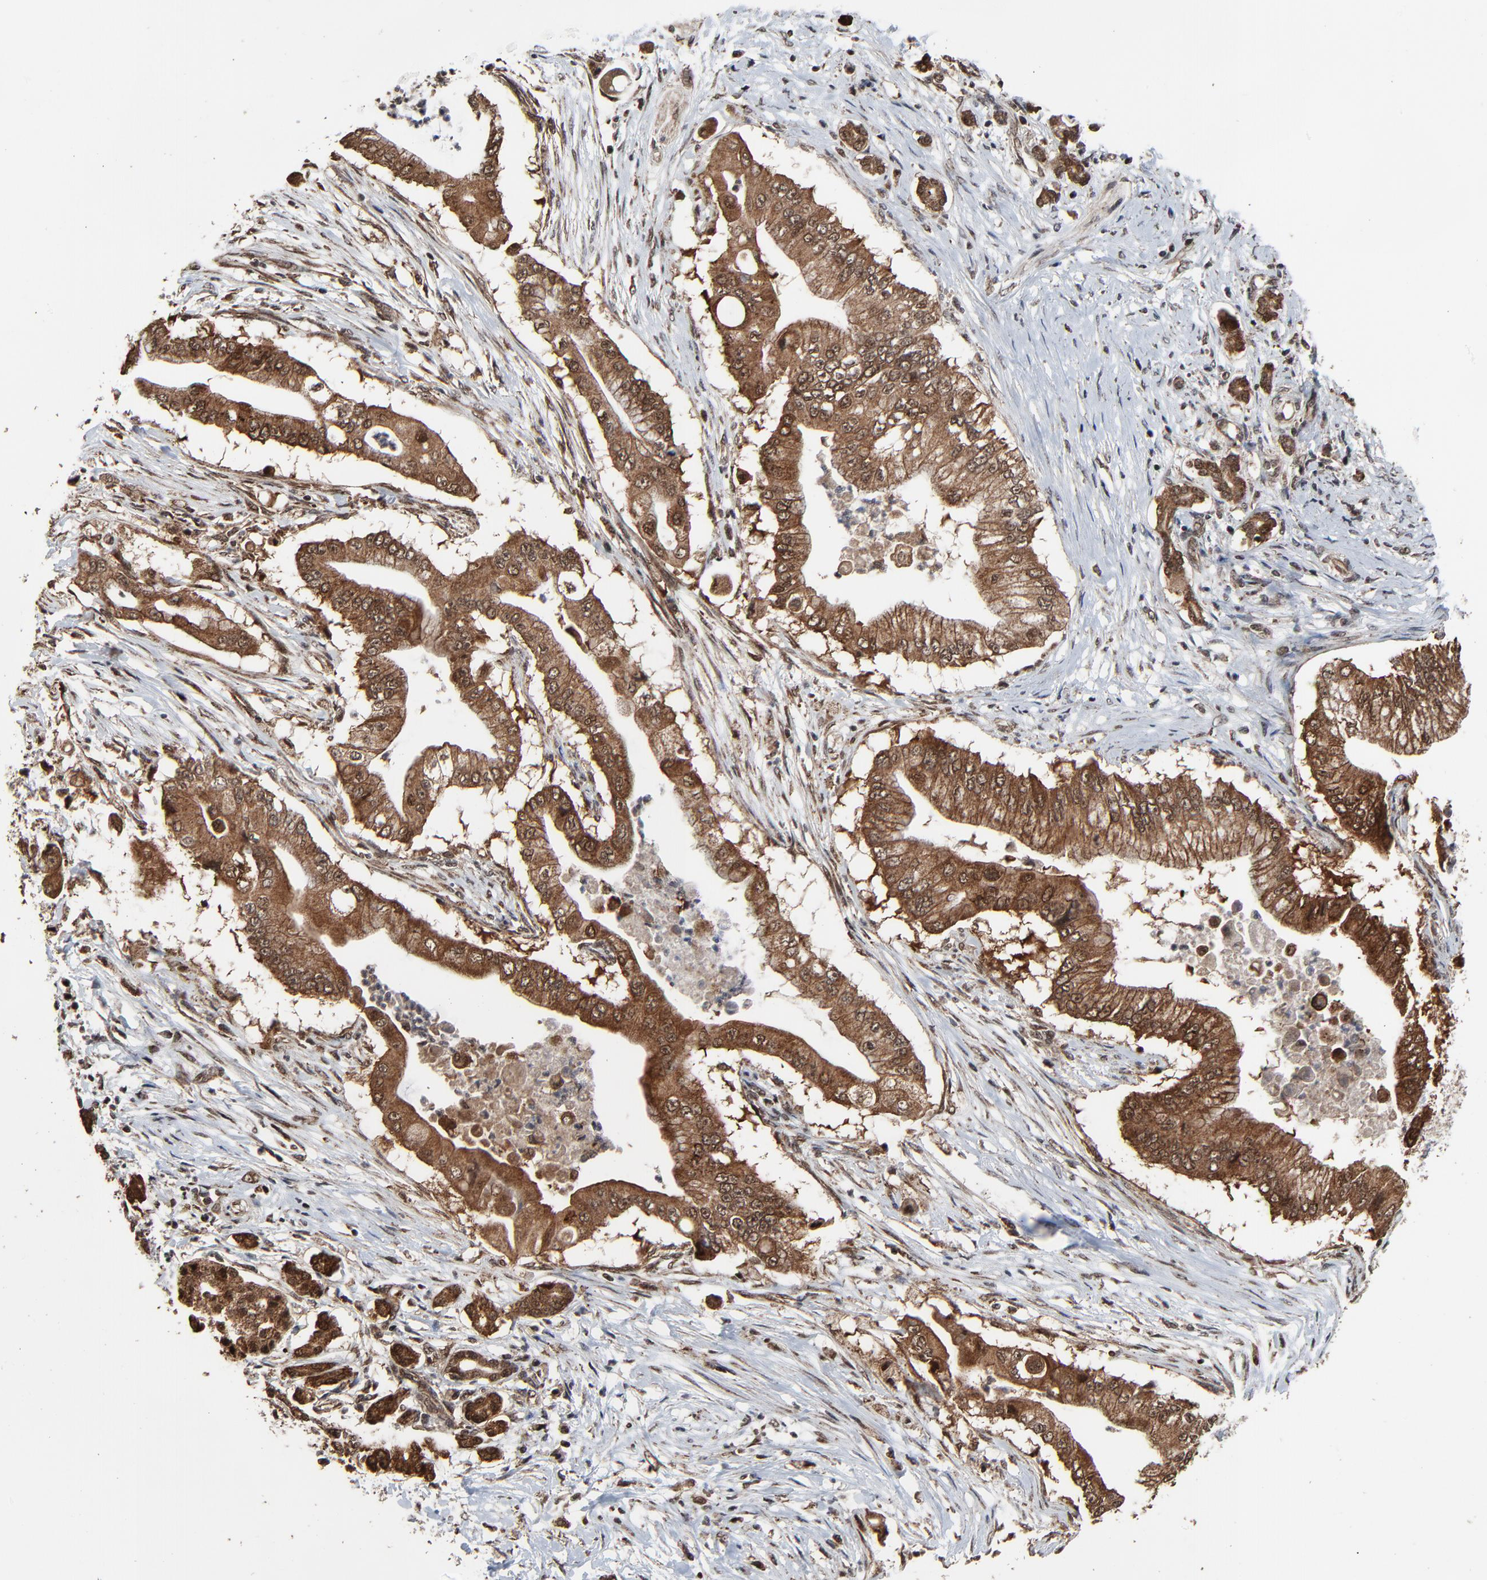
{"staining": {"intensity": "moderate", "quantity": ">75%", "location": "cytoplasmic/membranous,nuclear"}, "tissue": "pancreatic cancer", "cell_type": "Tumor cells", "image_type": "cancer", "snomed": [{"axis": "morphology", "description": "Adenocarcinoma, NOS"}, {"axis": "topography", "description": "Pancreas"}], "caption": "Human pancreatic adenocarcinoma stained with a brown dye exhibits moderate cytoplasmic/membranous and nuclear positive positivity in about >75% of tumor cells.", "gene": "RHOJ", "patient": {"sex": "male", "age": 62}}